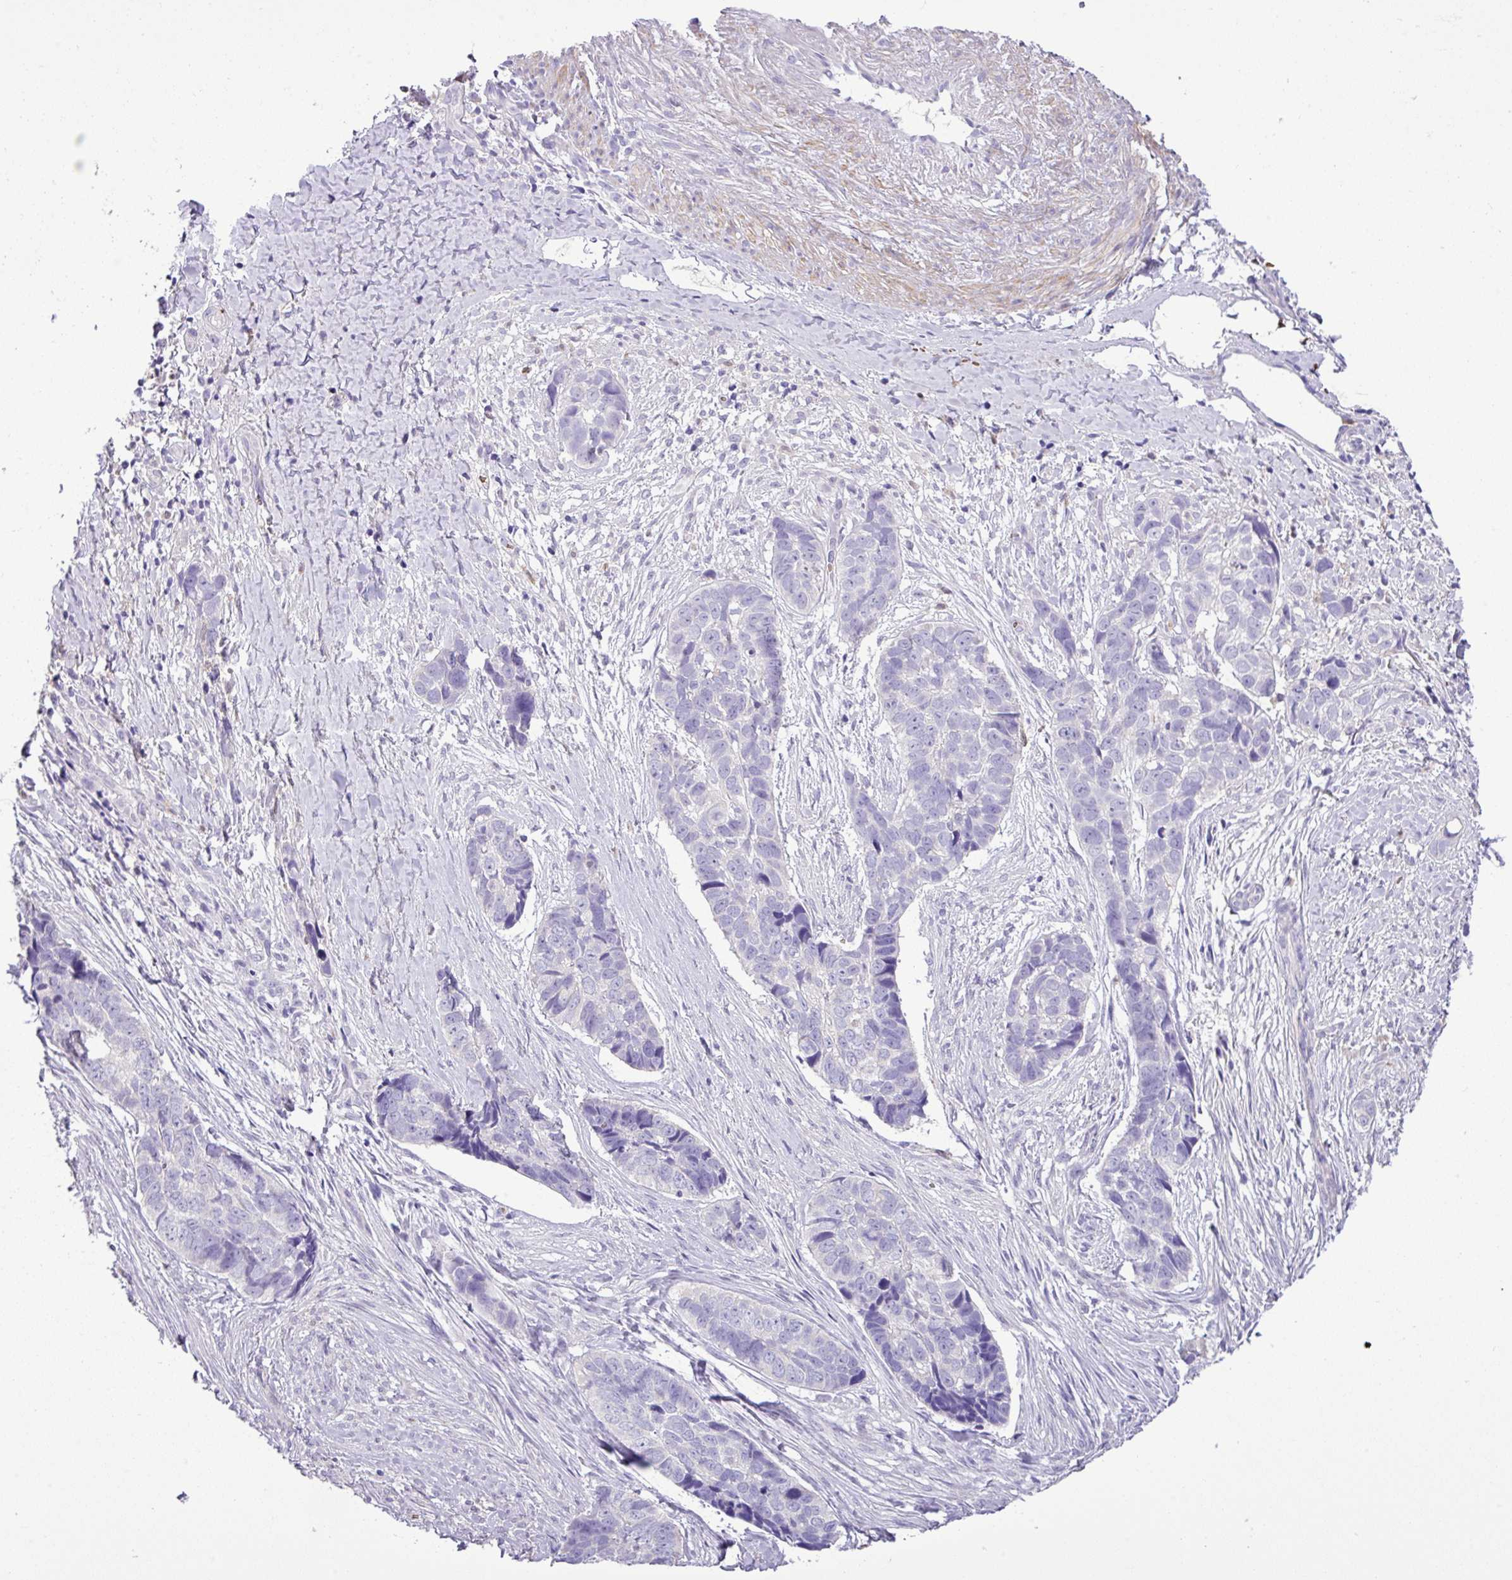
{"staining": {"intensity": "negative", "quantity": "none", "location": "none"}, "tissue": "skin cancer", "cell_type": "Tumor cells", "image_type": "cancer", "snomed": [{"axis": "morphology", "description": "Basal cell carcinoma"}, {"axis": "topography", "description": "Skin"}], "caption": "An IHC image of skin basal cell carcinoma is shown. There is no staining in tumor cells of skin basal cell carcinoma.", "gene": "MGAT4B", "patient": {"sex": "female", "age": 82}}